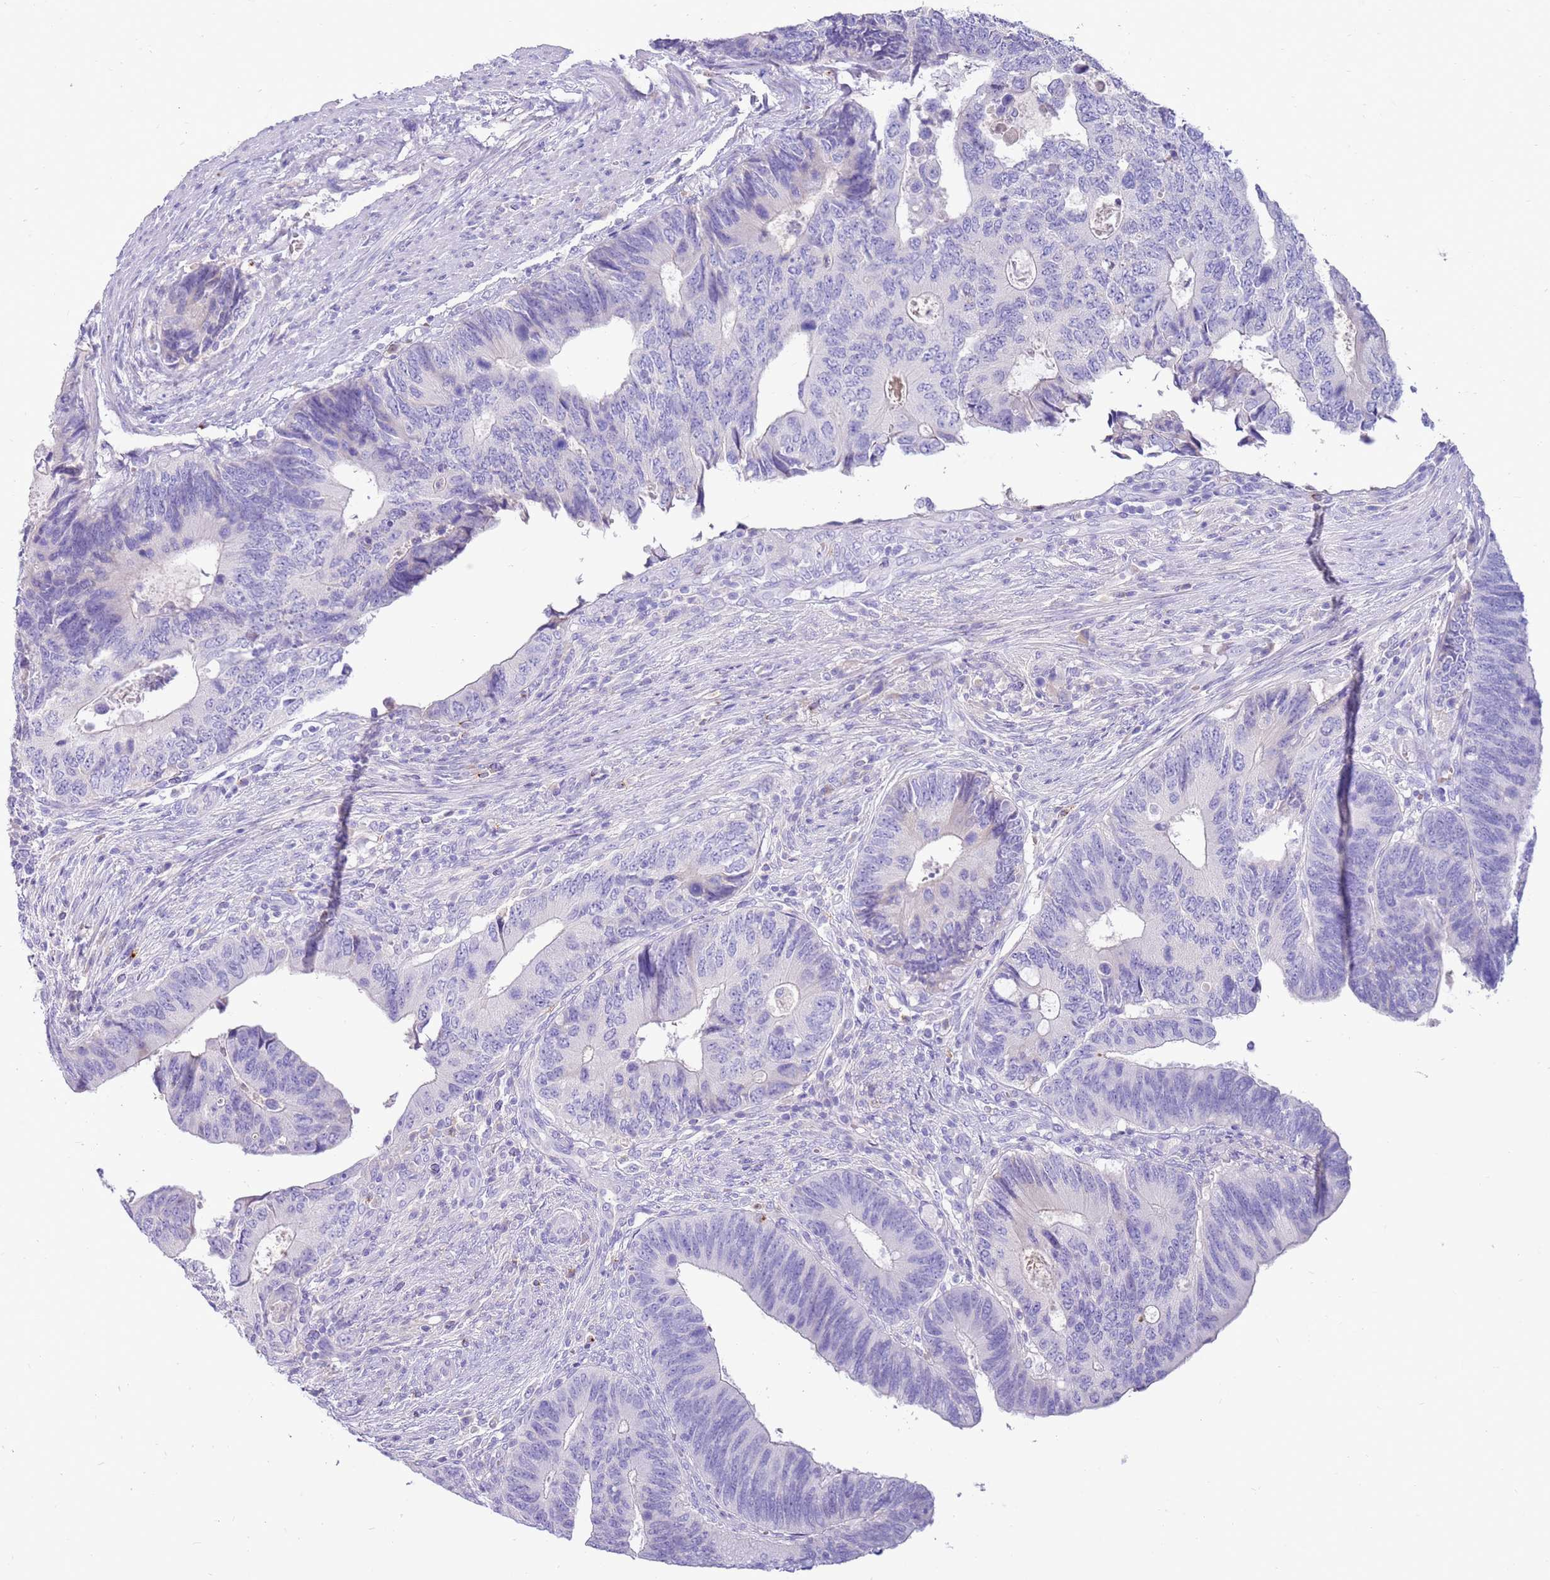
{"staining": {"intensity": "negative", "quantity": "none", "location": "none"}, "tissue": "colorectal cancer", "cell_type": "Tumor cells", "image_type": "cancer", "snomed": [{"axis": "morphology", "description": "Adenocarcinoma, NOS"}, {"axis": "topography", "description": "Colon"}], "caption": "High power microscopy histopathology image of an IHC histopathology image of colorectal cancer (adenocarcinoma), revealing no significant expression in tumor cells.", "gene": "EVPLL", "patient": {"sex": "male", "age": 87}}